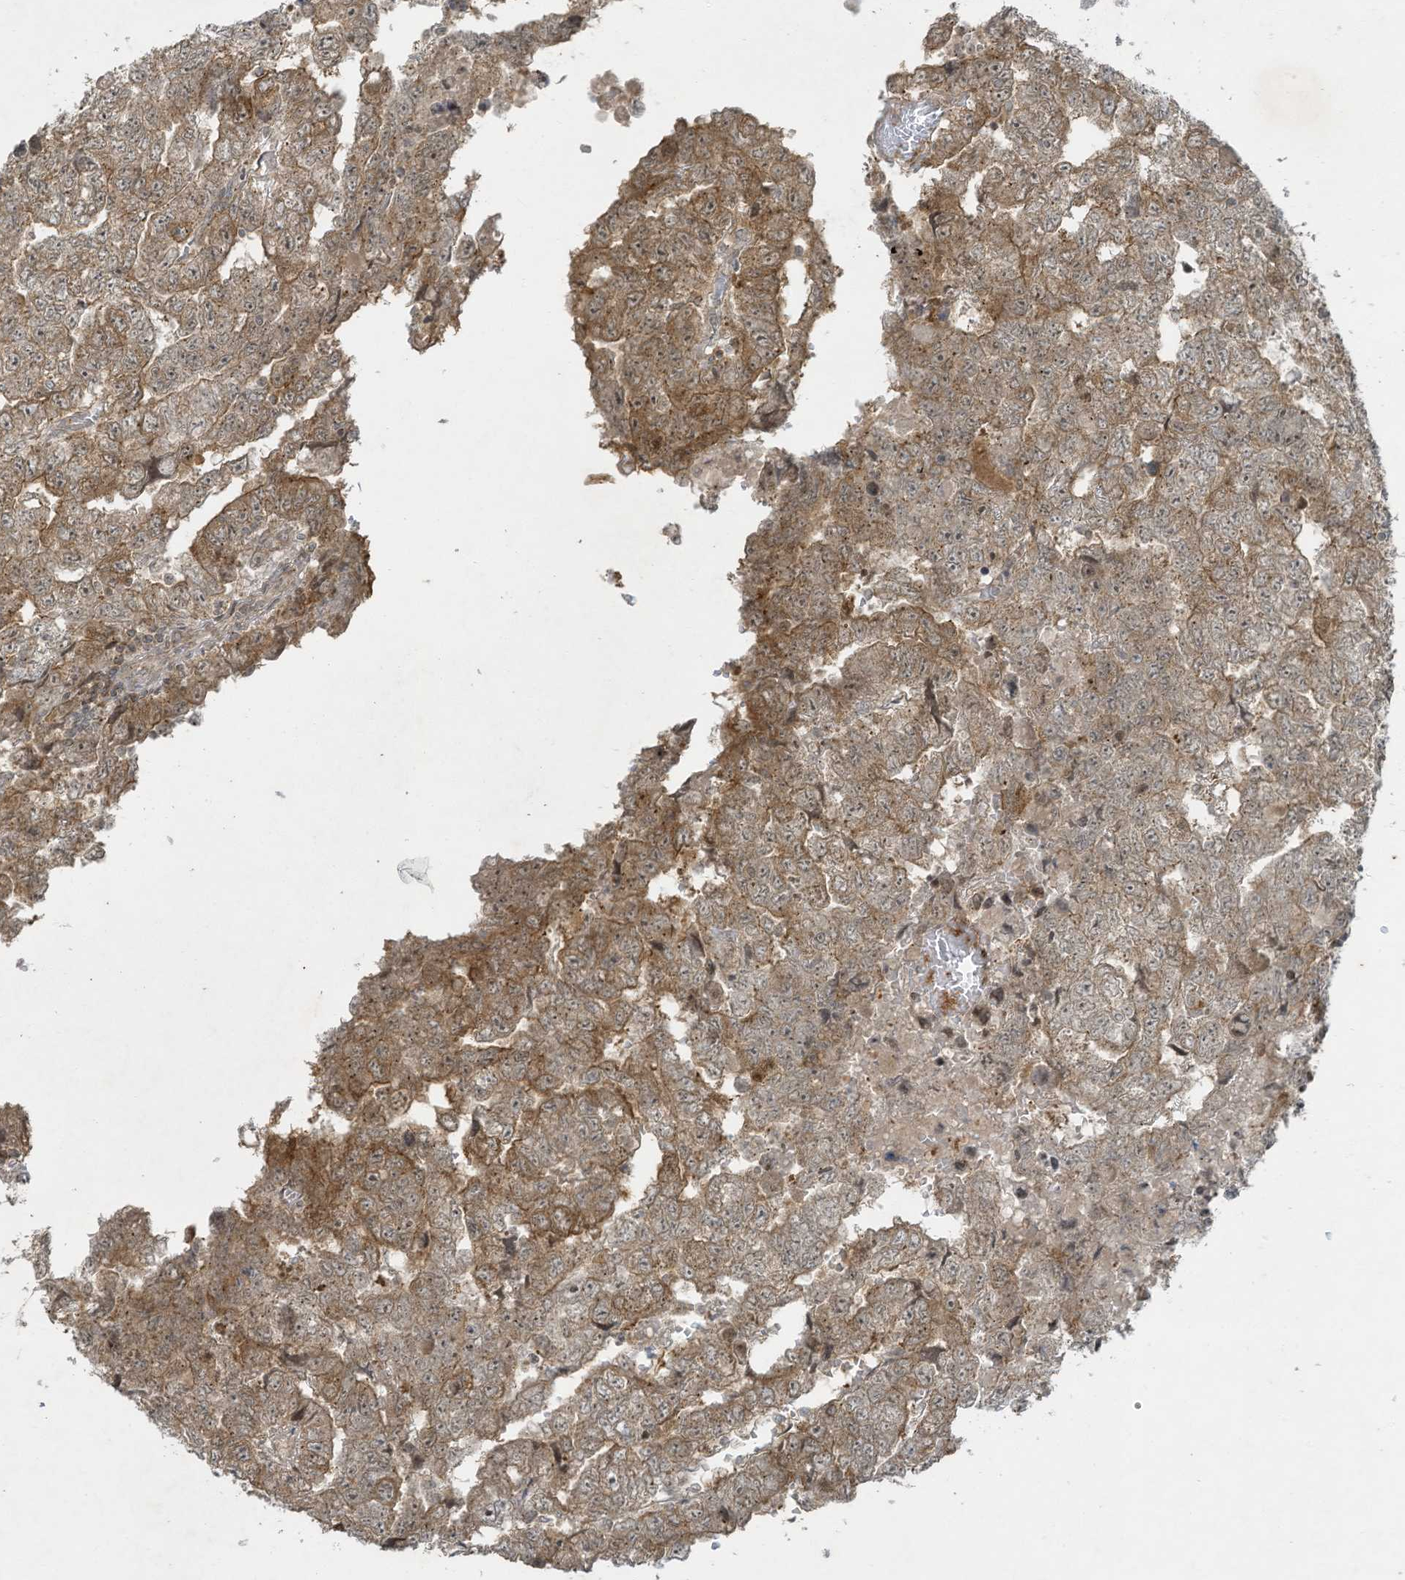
{"staining": {"intensity": "moderate", "quantity": ">75%", "location": "cytoplasmic/membranous"}, "tissue": "testis cancer", "cell_type": "Tumor cells", "image_type": "cancer", "snomed": [{"axis": "morphology", "description": "Carcinoma, Embryonal, NOS"}, {"axis": "topography", "description": "Testis"}], "caption": "Protein staining of testis cancer (embryonal carcinoma) tissue displays moderate cytoplasmic/membranous expression in approximately >75% of tumor cells.", "gene": "ZNF263", "patient": {"sex": "male", "age": 36}}